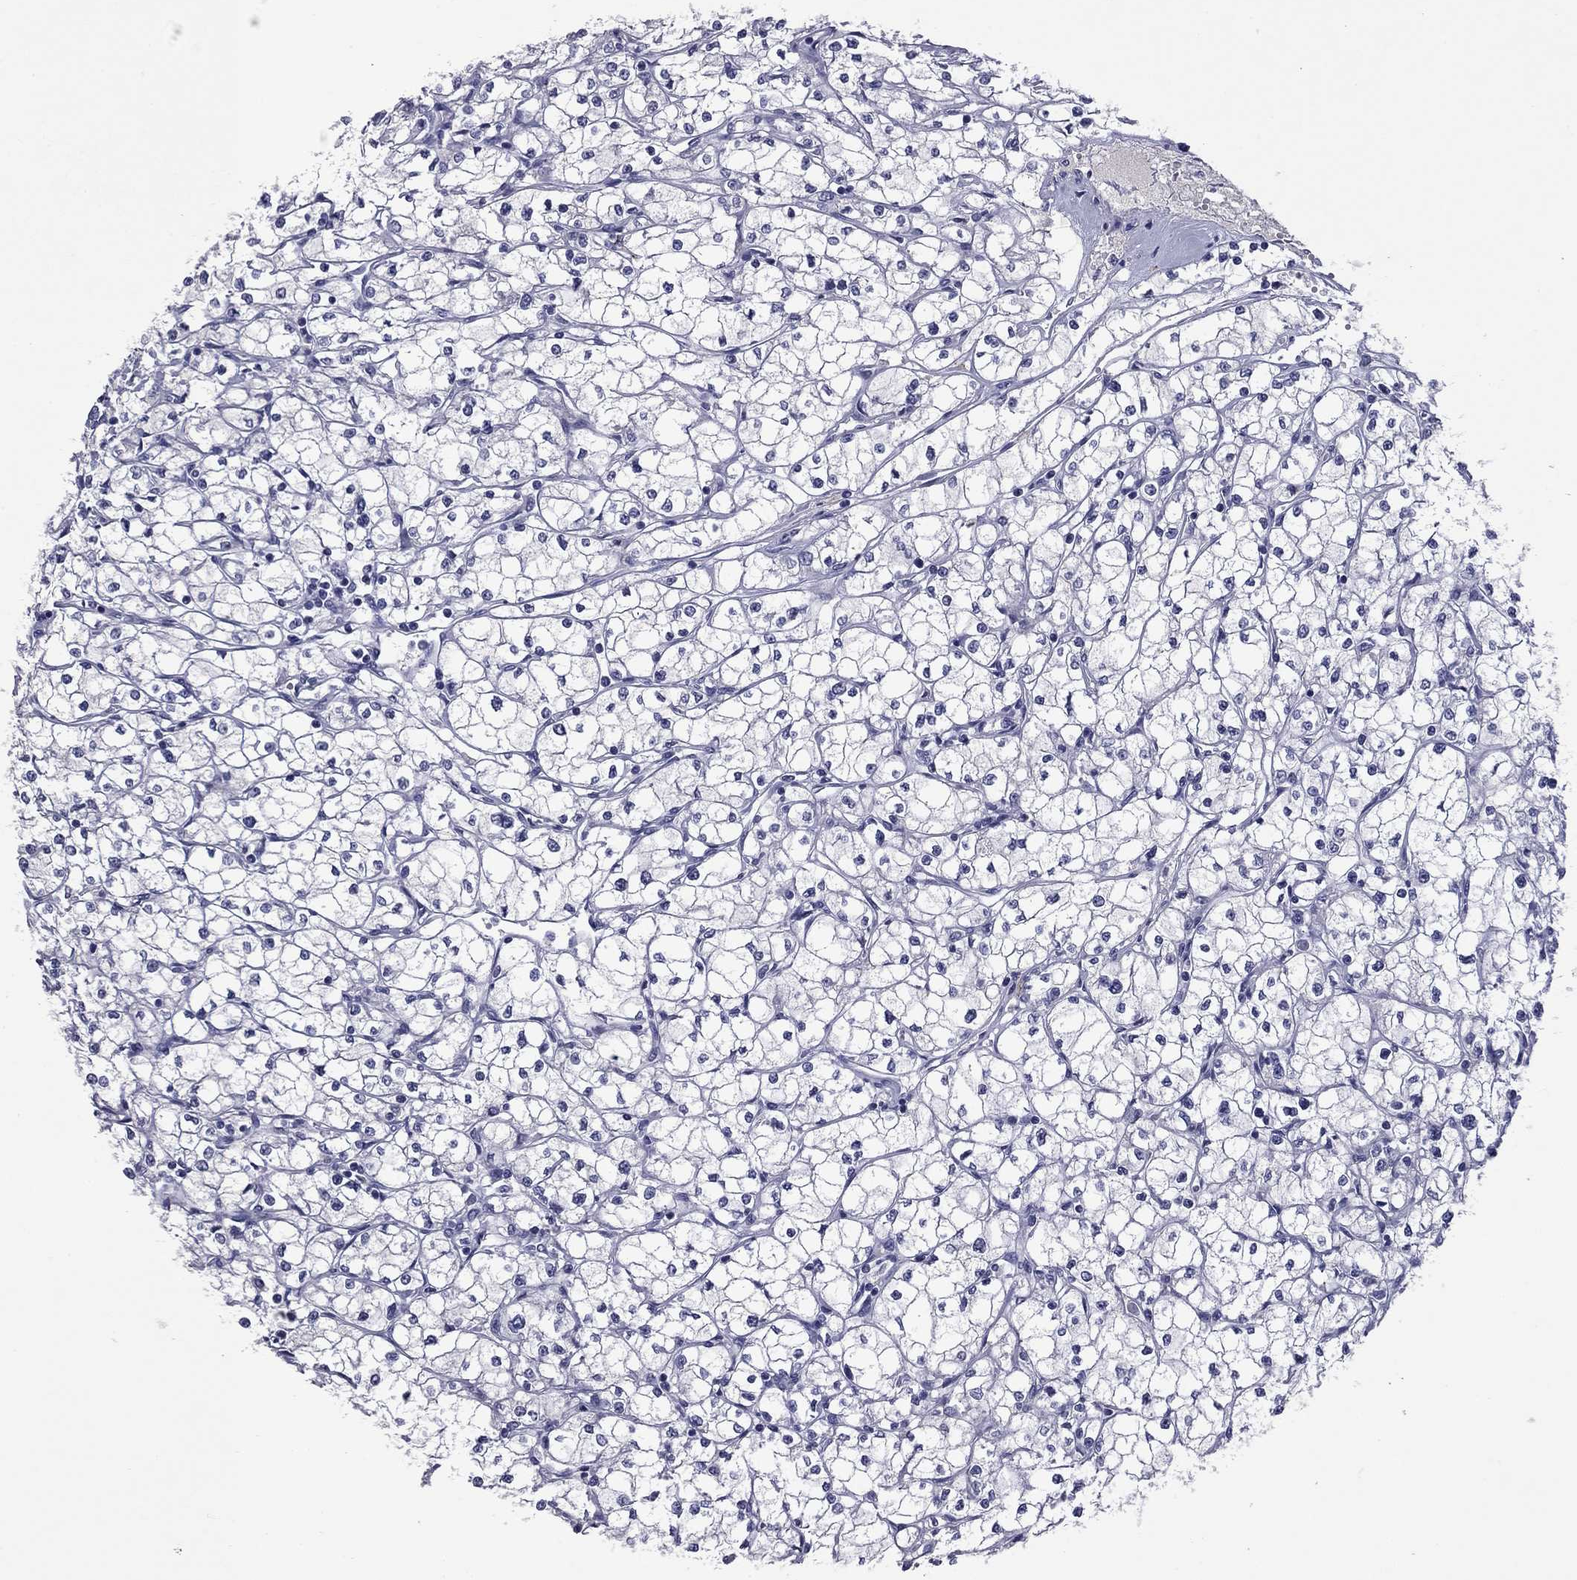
{"staining": {"intensity": "negative", "quantity": "none", "location": "none"}, "tissue": "renal cancer", "cell_type": "Tumor cells", "image_type": "cancer", "snomed": [{"axis": "morphology", "description": "Adenocarcinoma, NOS"}, {"axis": "topography", "description": "Kidney"}], "caption": "Immunohistochemistry image of renal cancer (adenocarcinoma) stained for a protein (brown), which displays no staining in tumor cells.", "gene": "CFAP119", "patient": {"sex": "male", "age": 67}}